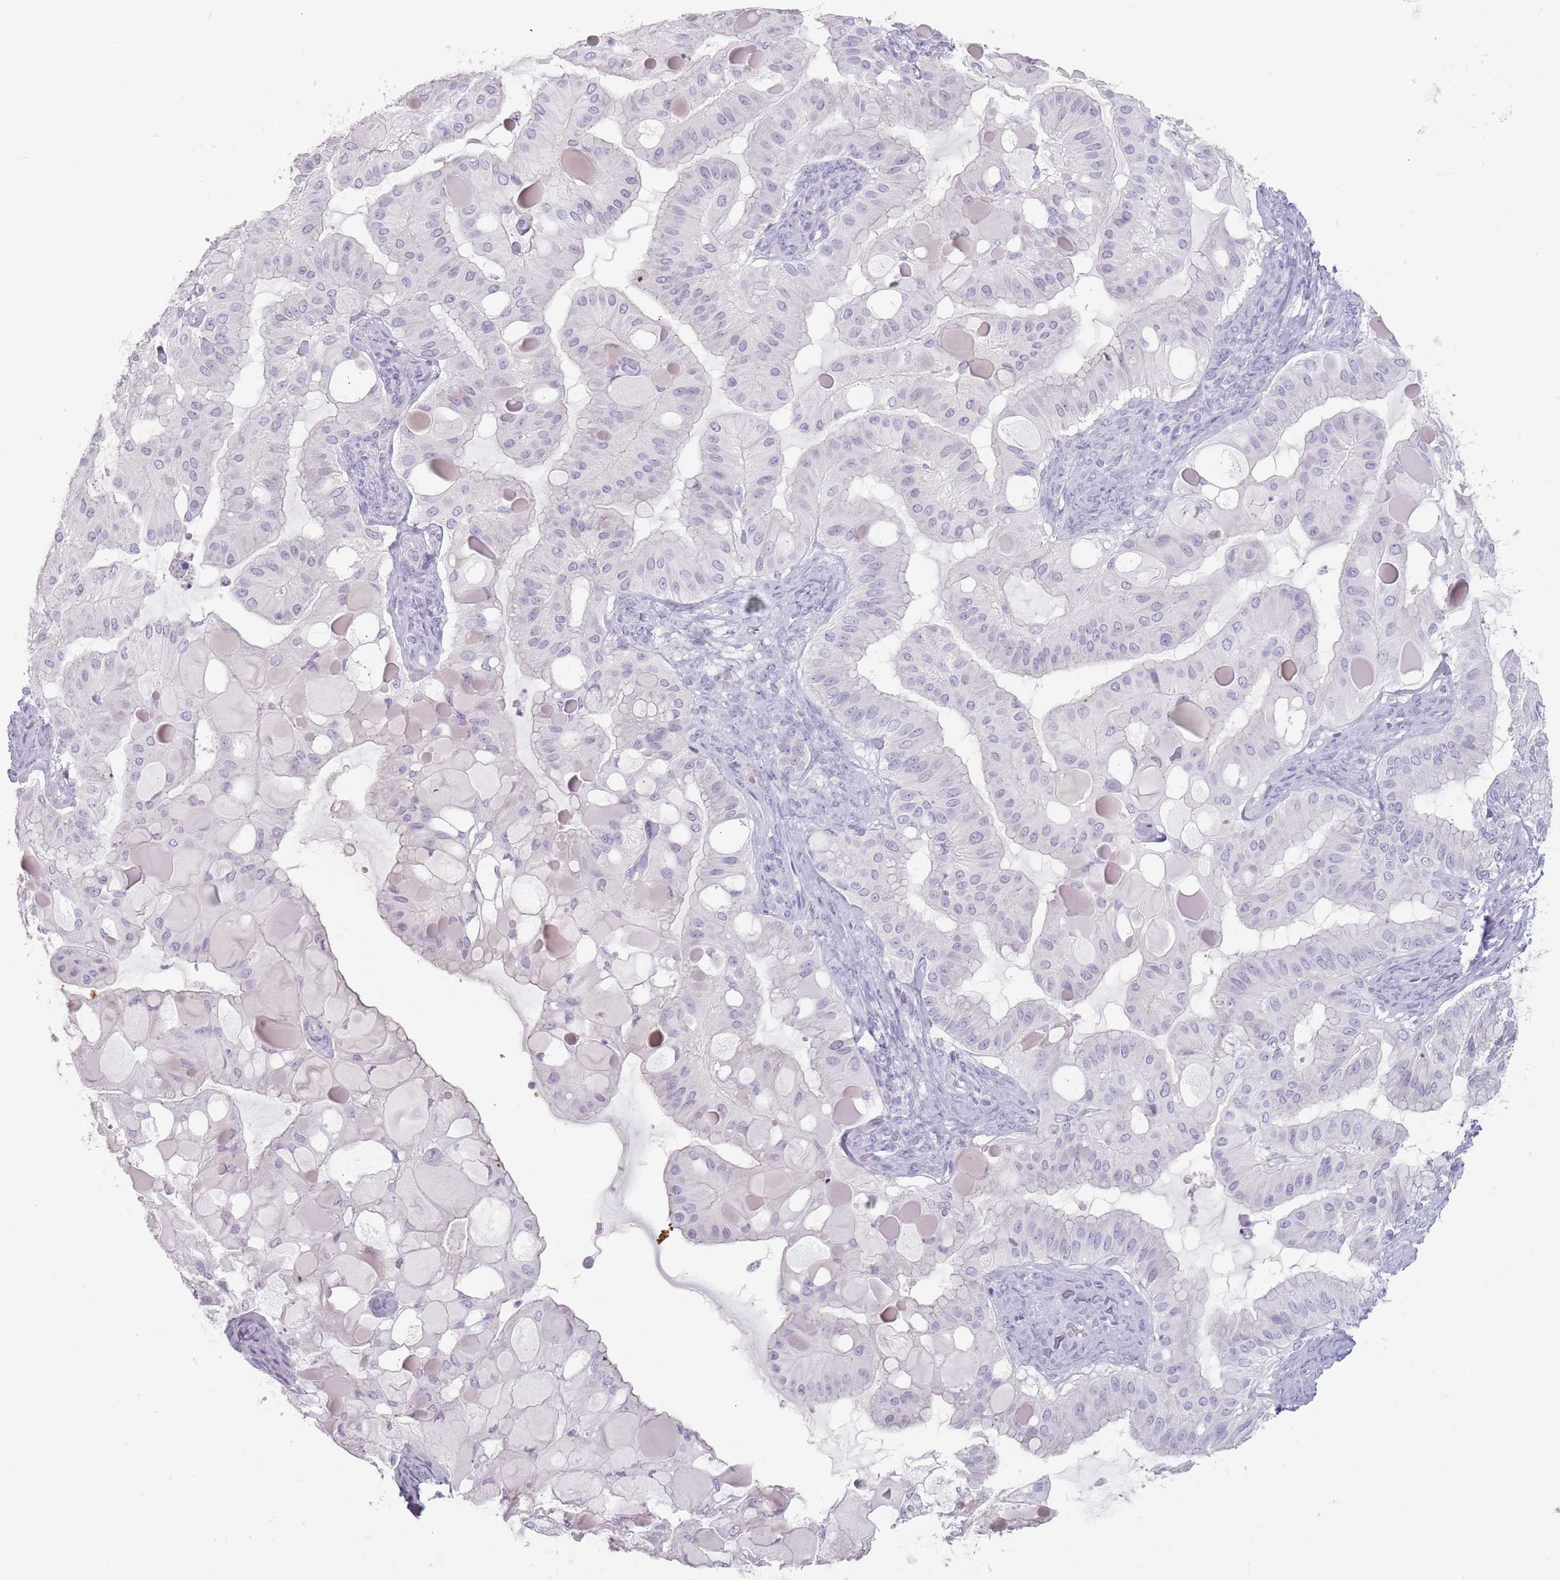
{"staining": {"intensity": "negative", "quantity": "none", "location": "none"}, "tissue": "ovarian cancer", "cell_type": "Tumor cells", "image_type": "cancer", "snomed": [{"axis": "morphology", "description": "Cystadenocarcinoma, mucinous, NOS"}, {"axis": "topography", "description": "Ovary"}], "caption": "An IHC micrograph of mucinous cystadenocarcinoma (ovarian) is shown. There is no staining in tumor cells of mucinous cystadenocarcinoma (ovarian).", "gene": "ZNF584", "patient": {"sex": "female", "age": 61}}